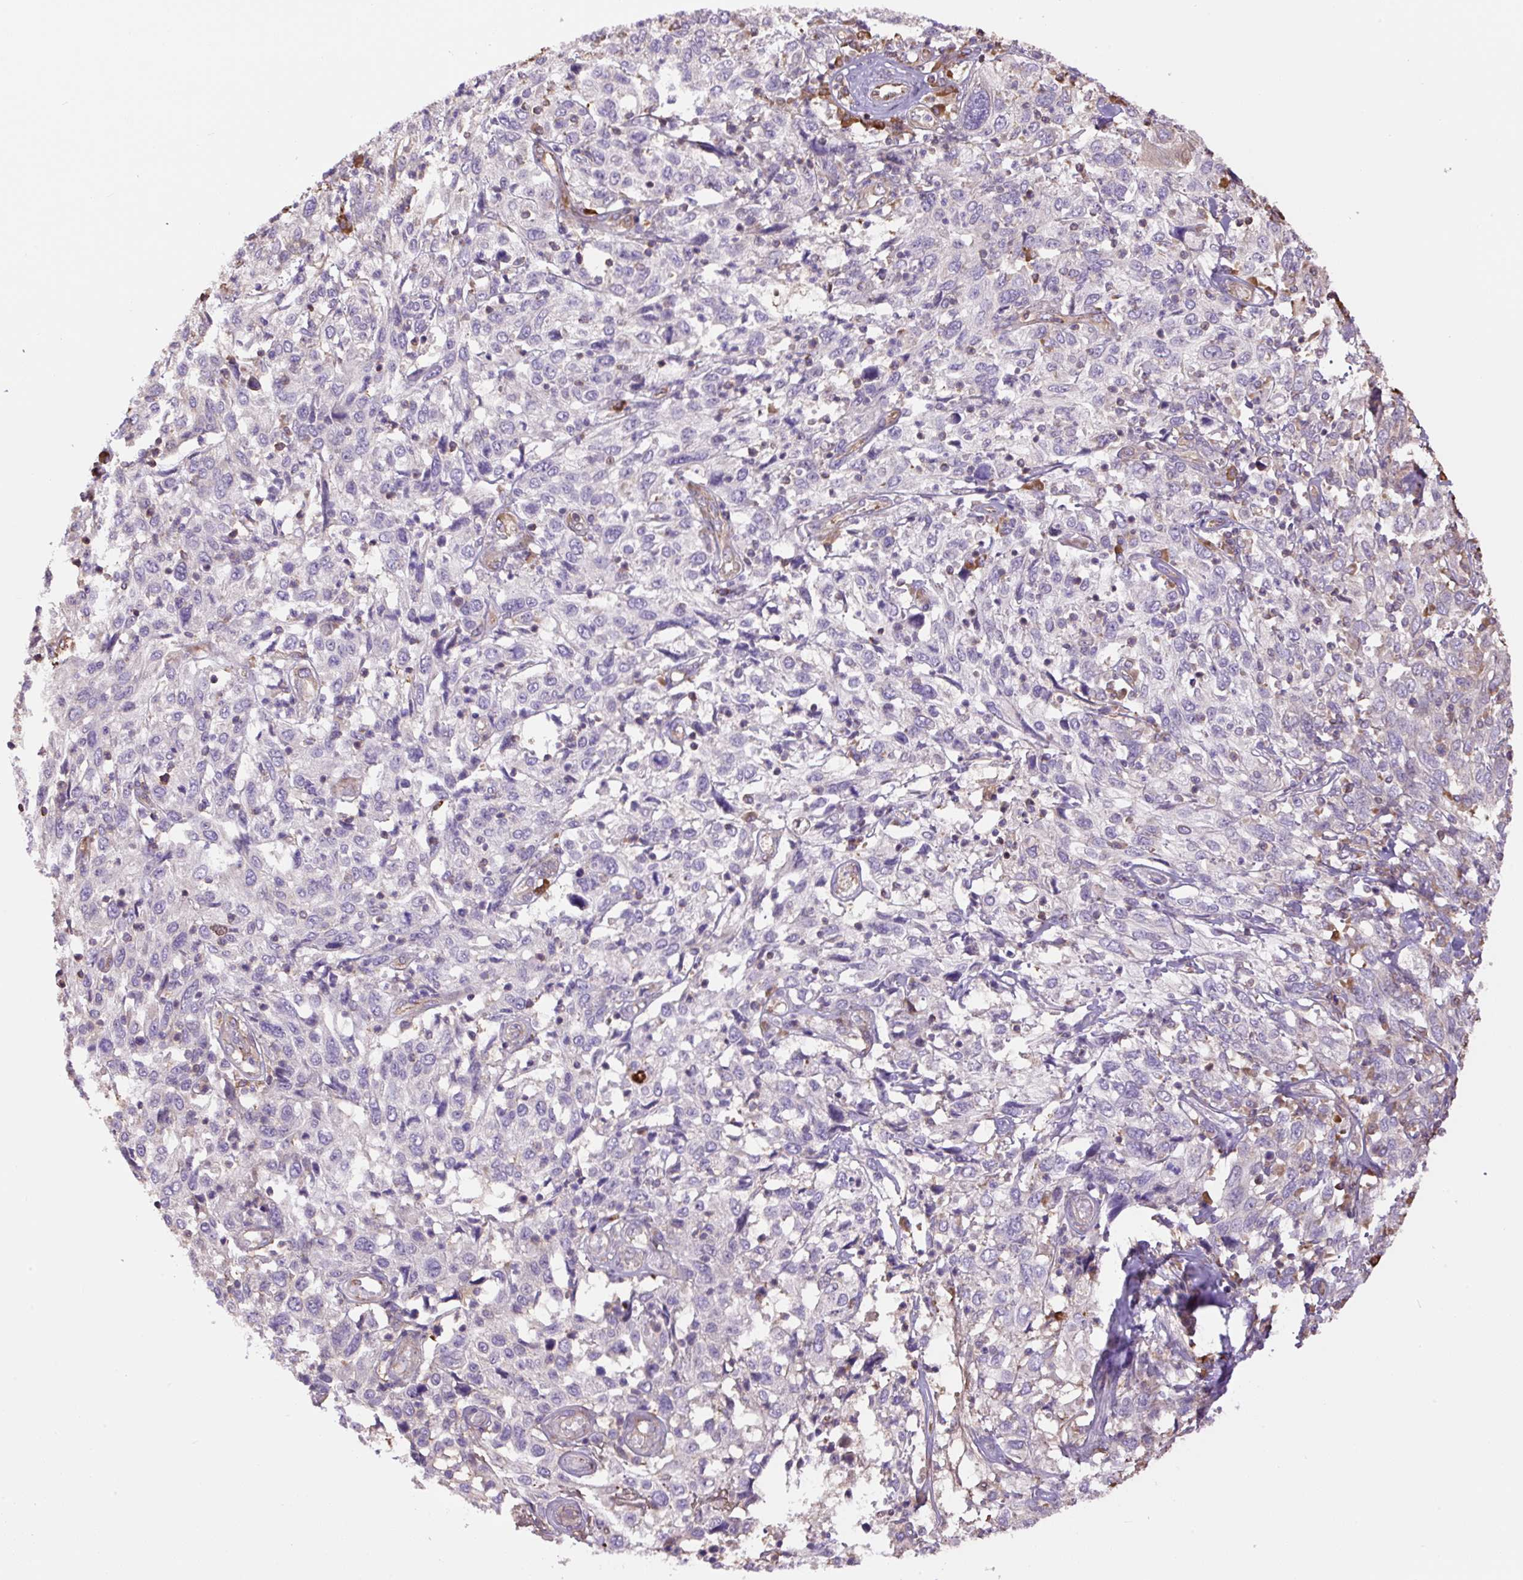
{"staining": {"intensity": "negative", "quantity": "none", "location": "none"}, "tissue": "cervical cancer", "cell_type": "Tumor cells", "image_type": "cancer", "snomed": [{"axis": "morphology", "description": "Squamous cell carcinoma, NOS"}, {"axis": "topography", "description": "Cervix"}], "caption": "The photomicrograph displays no staining of tumor cells in squamous cell carcinoma (cervical).", "gene": "PPME1", "patient": {"sex": "female", "age": 46}}